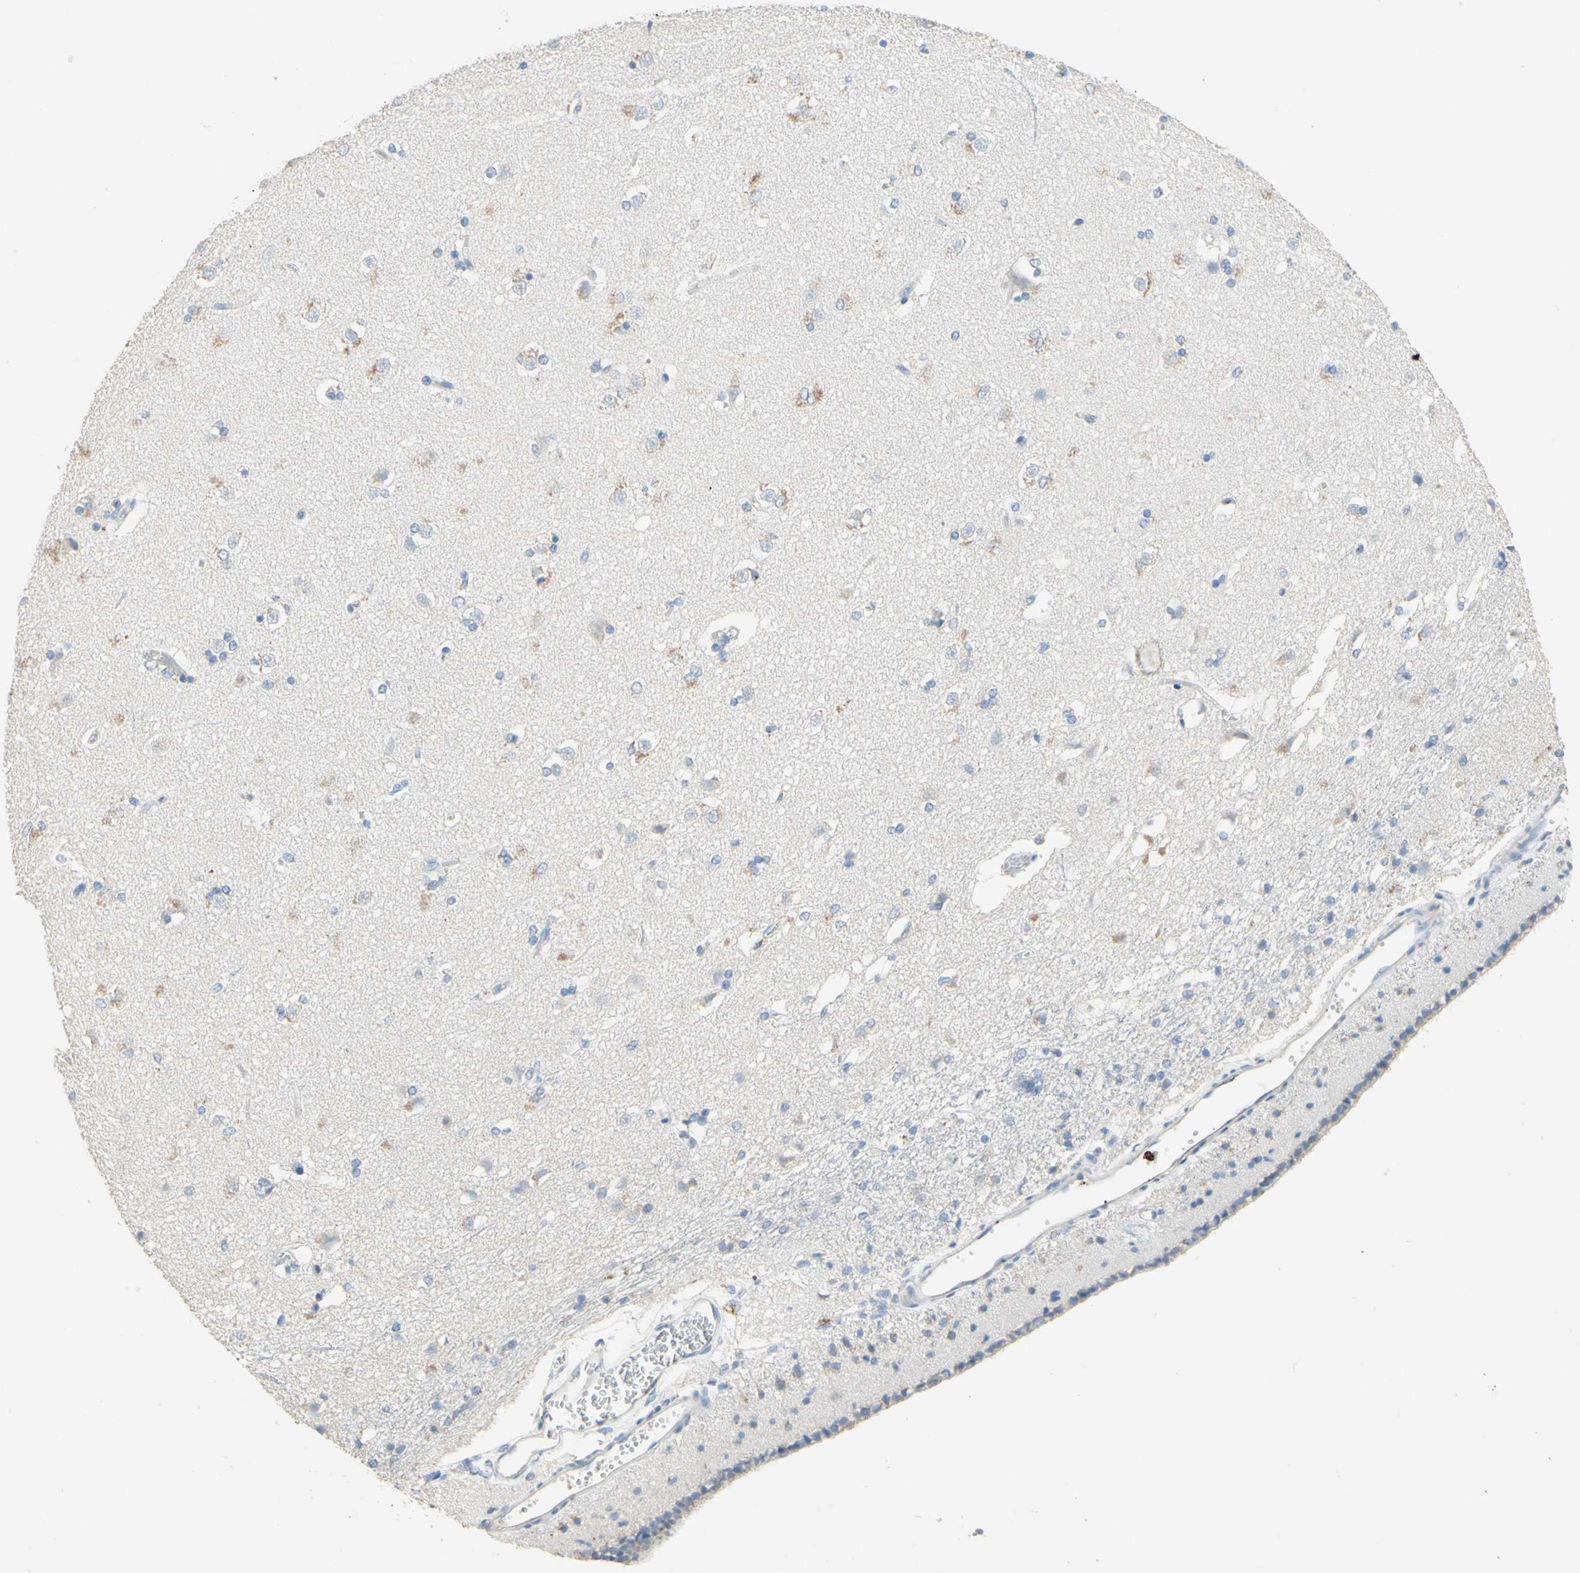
{"staining": {"intensity": "moderate", "quantity": "<25%", "location": "cytoplasmic/membranous"}, "tissue": "caudate", "cell_type": "Glial cells", "image_type": "normal", "snomed": [{"axis": "morphology", "description": "Normal tissue, NOS"}, {"axis": "topography", "description": "Lateral ventricle wall"}], "caption": "IHC (DAB) staining of unremarkable human caudate demonstrates moderate cytoplasmic/membranous protein staining in approximately <25% of glial cells. (brown staining indicates protein expression, while blue staining denotes nuclei).", "gene": "NFKBIZ", "patient": {"sex": "female", "age": 19}}